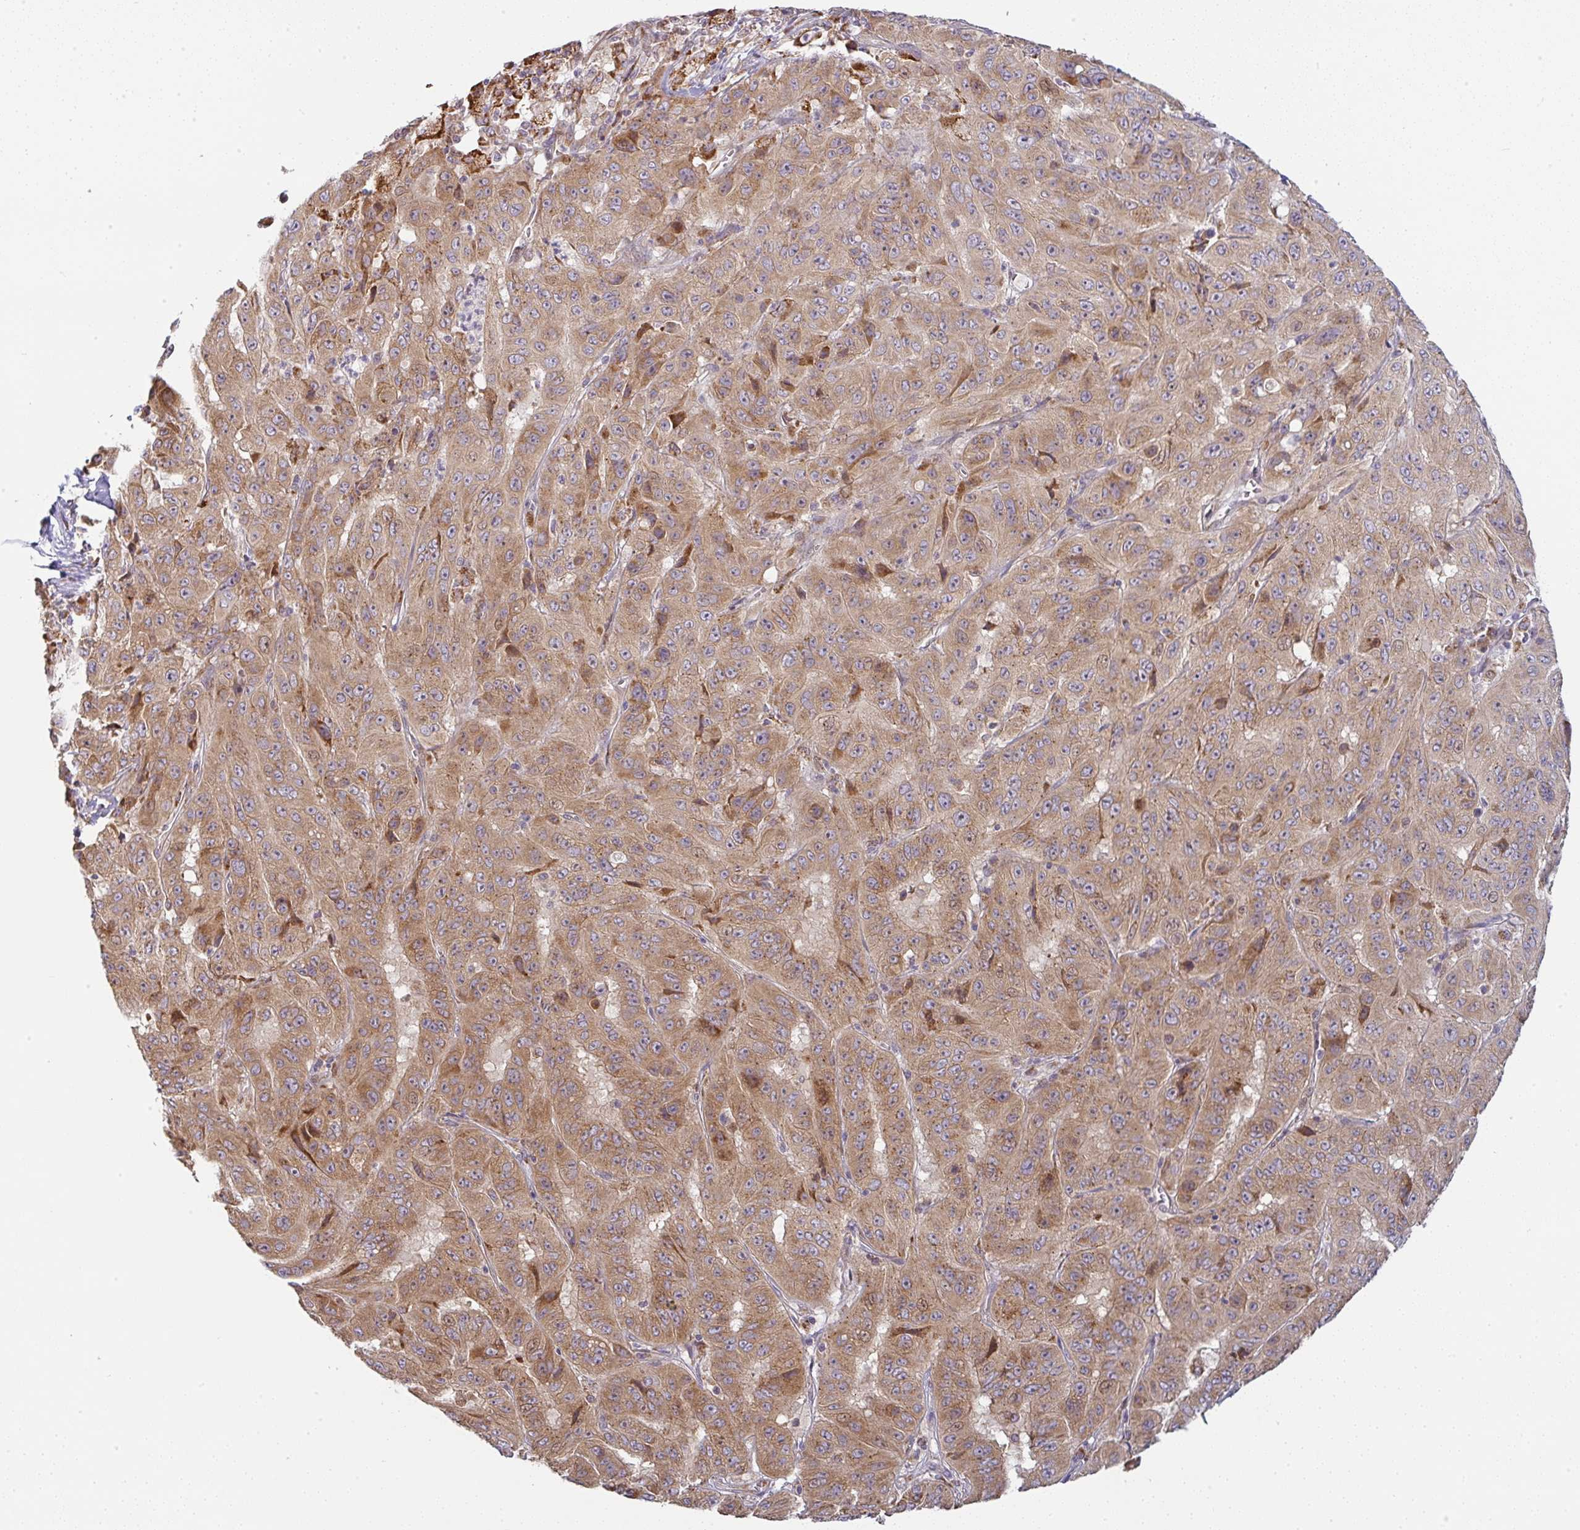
{"staining": {"intensity": "moderate", "quantity": ">75%", "location": "cytoplasmic/membranous"}, "tissue": "pancreatic cancer", "cell_type": "Tumor cells", "image_type": "cancer", "snomed": [{"axis": "morphology", "description": "Adenocarcinoma, NOS"}, {"axis": "topography", "description": "Pancreas"}], "caption": "Human pancreatic cancer (adenocarcinoma) stained with a protein marker exhibits moderate staining in tumor cells.", "gene": "MOB1A", "patient": {"sex": "male", "age": 63}}